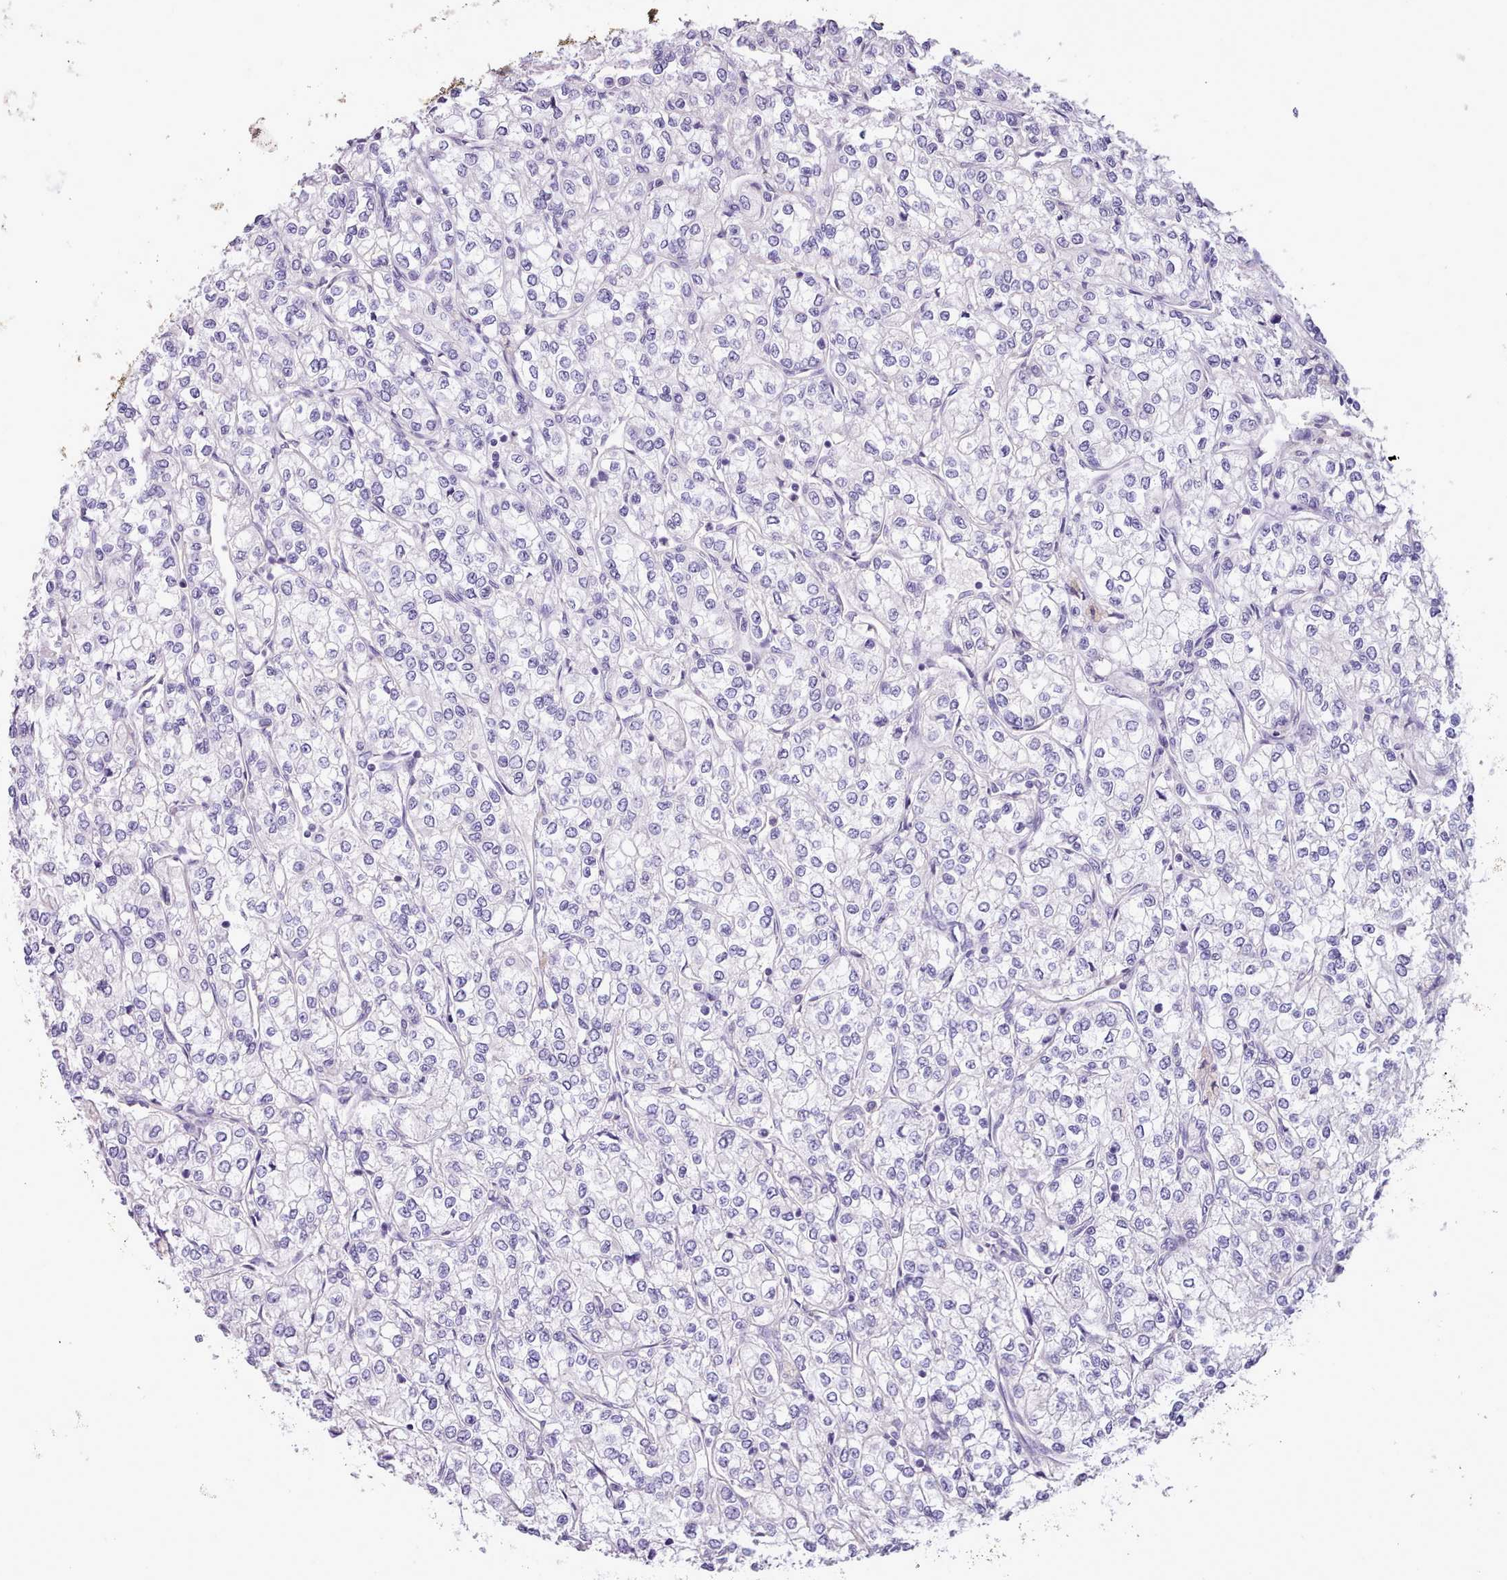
{"staining": {"intensity": "negative", "quantity": "none", "location": "none"}, "tissue": "renal cancer", "cell_type": "Tumor cells", "image_type": "cancer", "snomed": [{"axis": "morphology", "description": "Adenocarcinoma, NOS"}, {"axis": "topography", "description": "Kidney"}], "caption": "This is an immunohistochemistry (IHC) micrograph of human adenocarcinoma (renal). There is no staining in tumor cells.", "gene": "CYP2A13", "patient": {"sex": "male", "age": 80}}